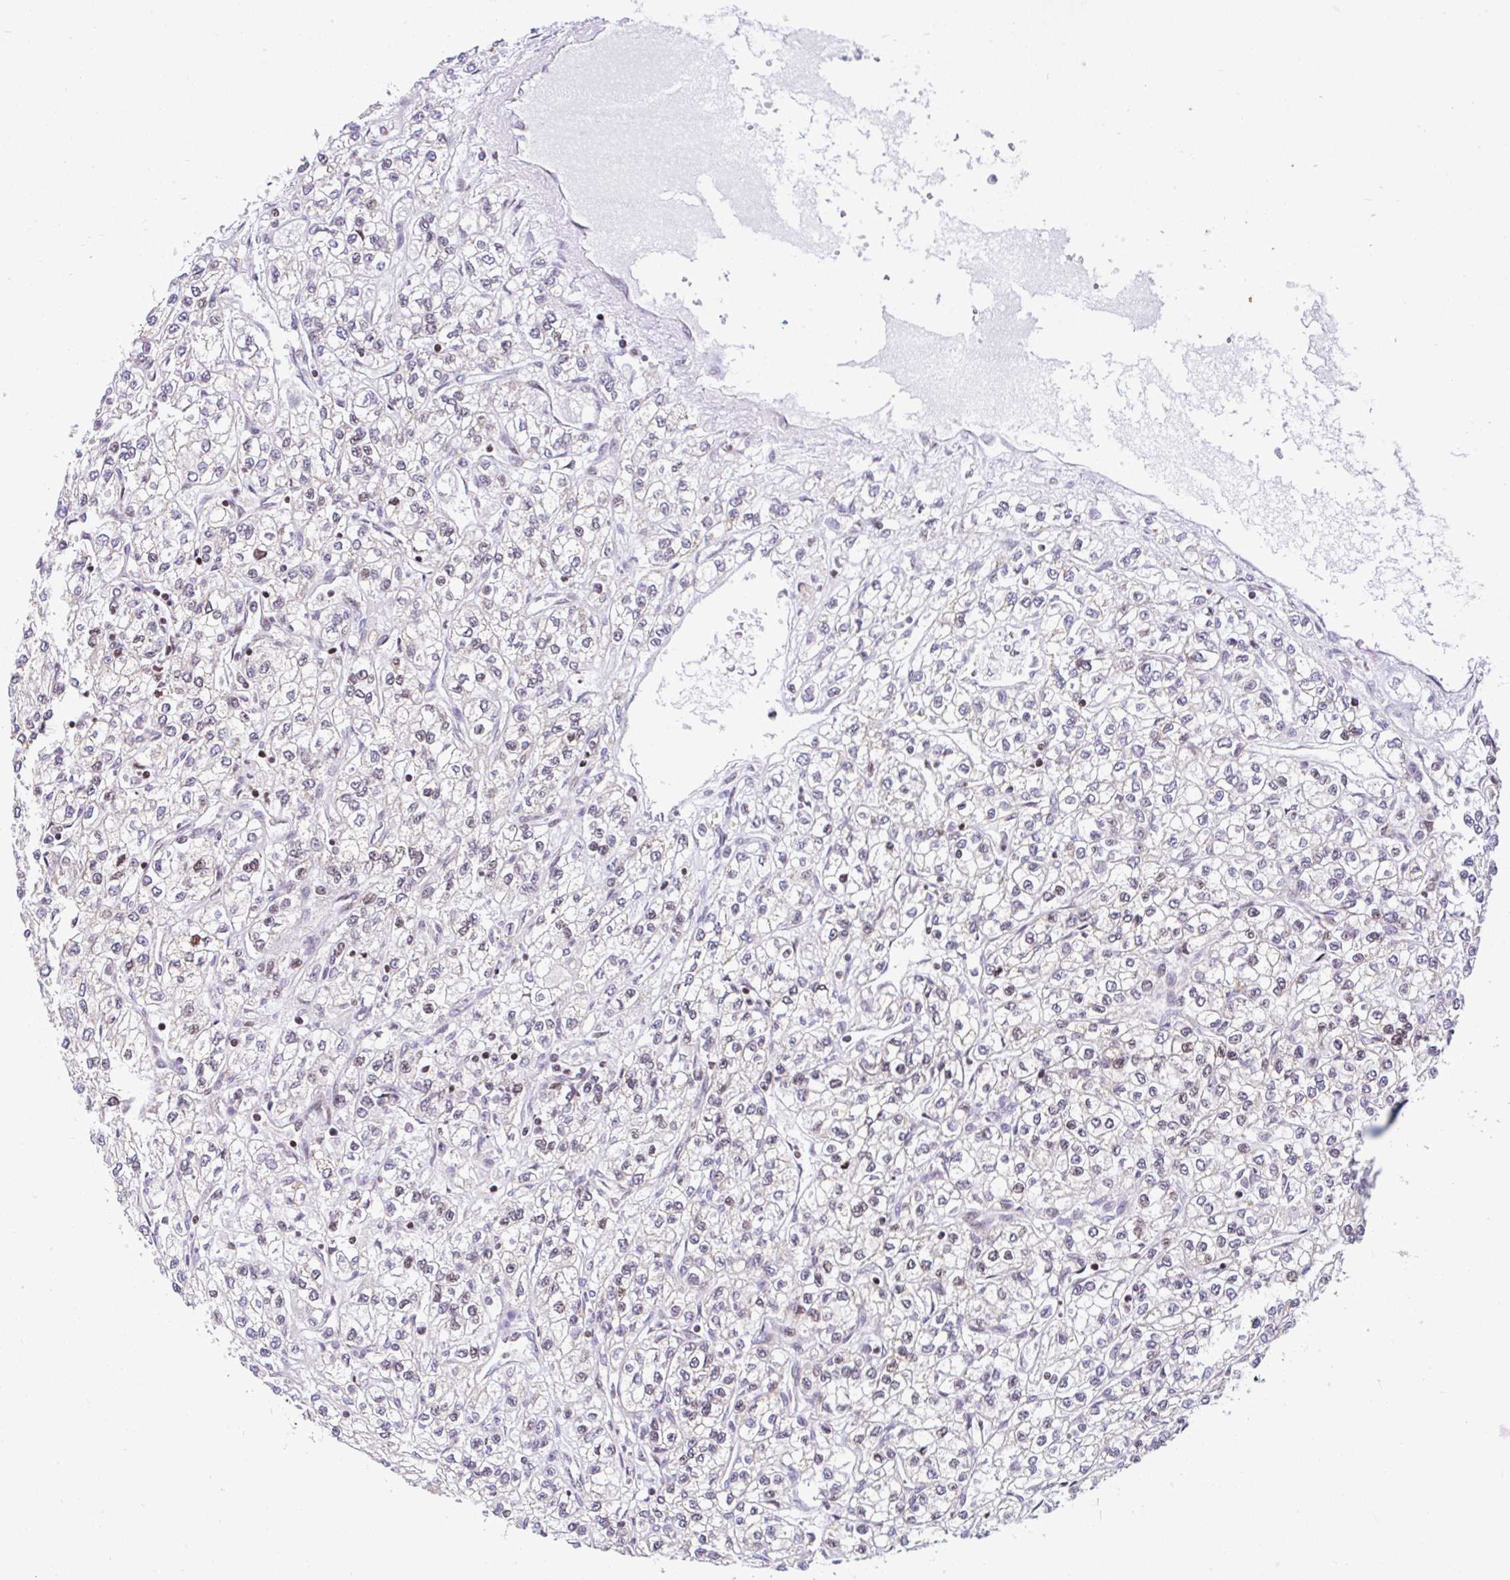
{"staining": {"intensity": "negative", "quantity": "none", "location": "none"}, "tissue": "renal cancer", "cell_type": "Tumor cells", "image_type": "cancer", "snomed": [{"axis": "morphology", "description": "Adenocarcinoma, NOS"}, {"axis": "topography", "description": "Kidney"}], "caption": "DAB (3,3'-diaminobenzidine) immunohistochemical staining of adenocarcinoma (renal) demonstrates no significant expression in tumor cells.", "gene": "FIGNL1", "patient": {"sex": "male", "age": 80}}